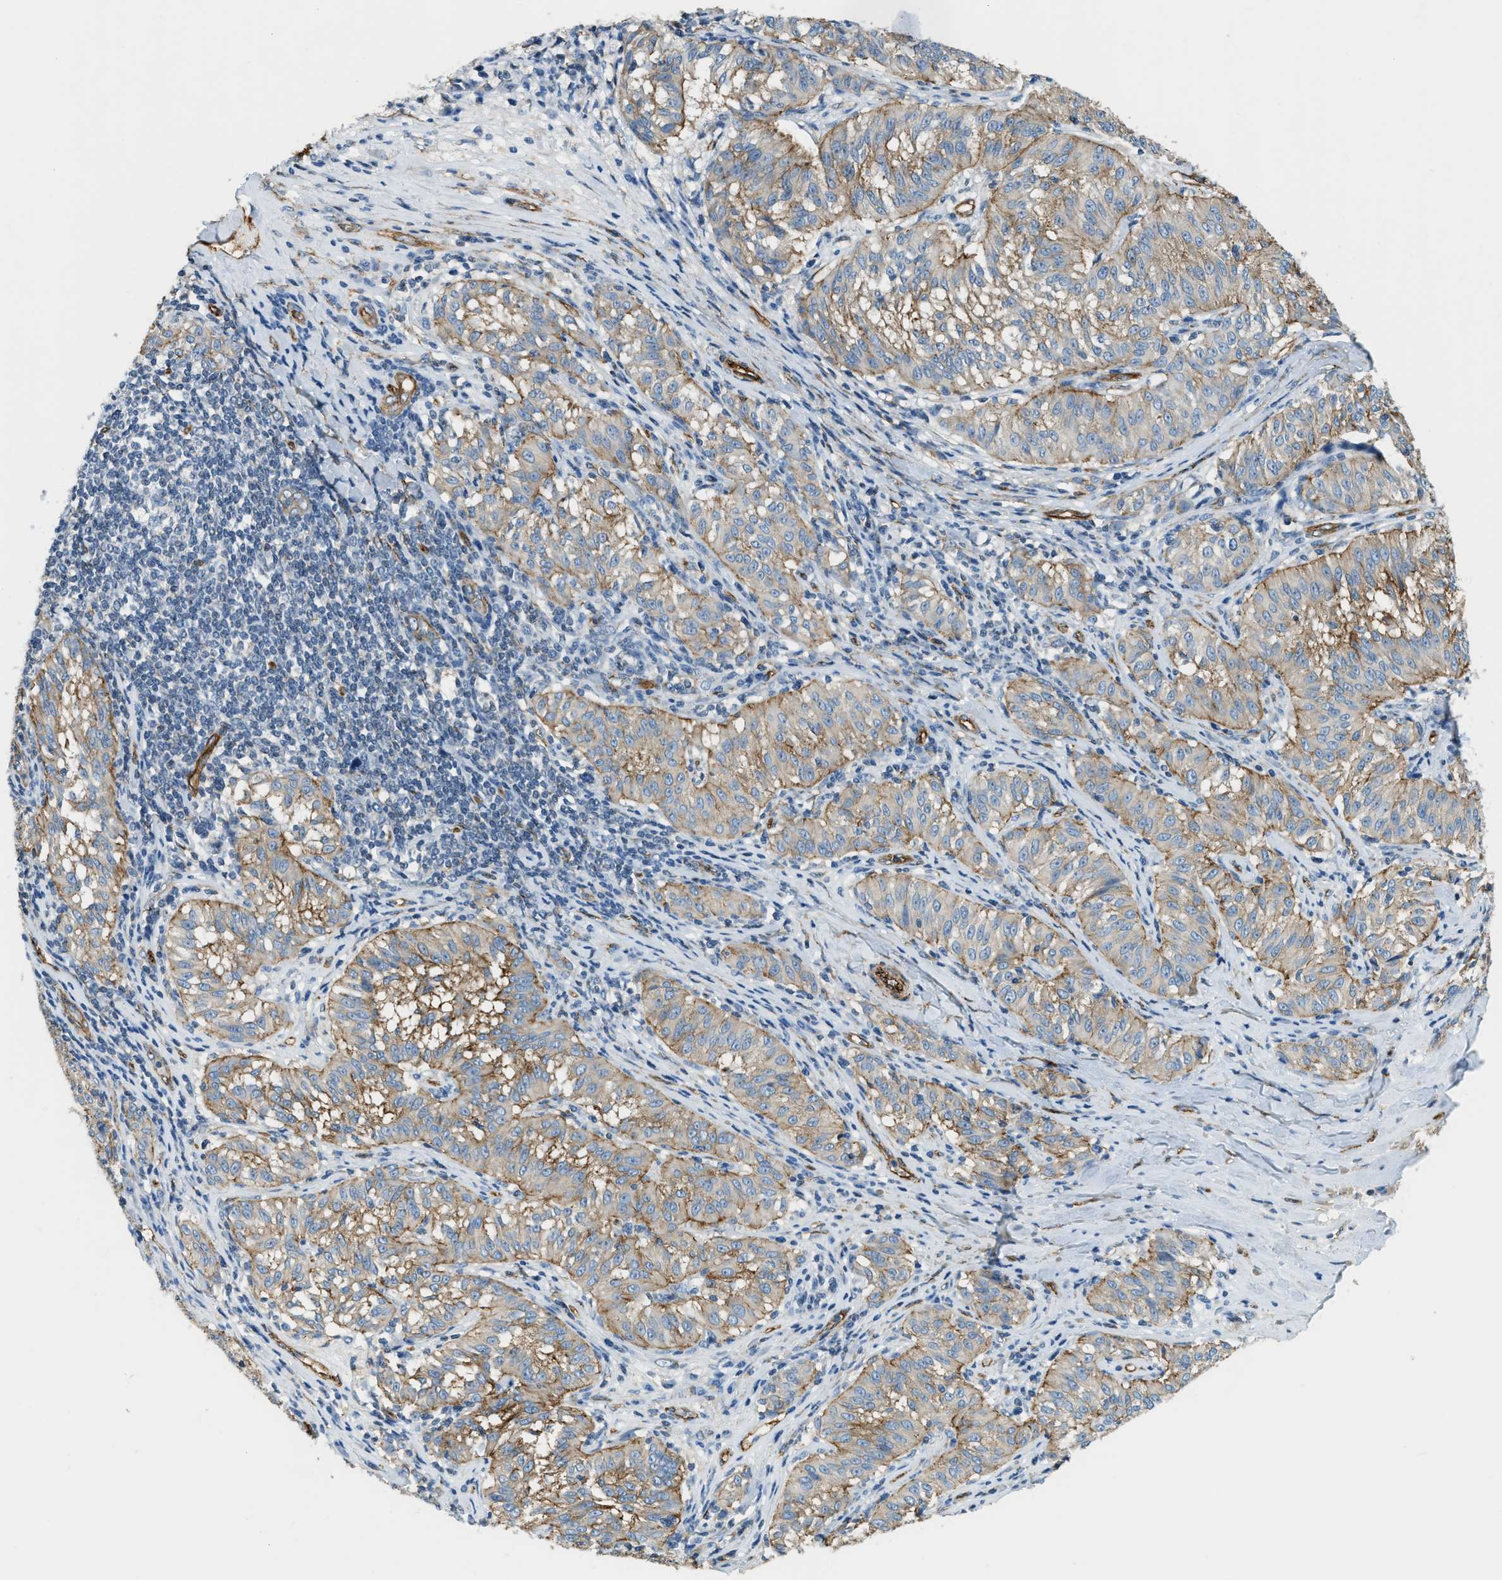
{"staining": {"intensity": "moderate", "quantity": ">75%", "location": "cytoplasmic/membranous"}, "tissue": "melanoma", "cell_type": "Tumor cells", "image_type": "cancer", "snomed": [{"axis": "morphology", "description": "Malignant melanoma, NOS"}, {"axis": "topography", "description": "Skin"}], "caption": "This image reveals immunohistochemistry staining of melanoma, with medium moderate cytoplasmic/membranous positivity in about >75% of tumor cells.", "gene": "TMEM43", "patient": {"sex": "female", "age": 72}}